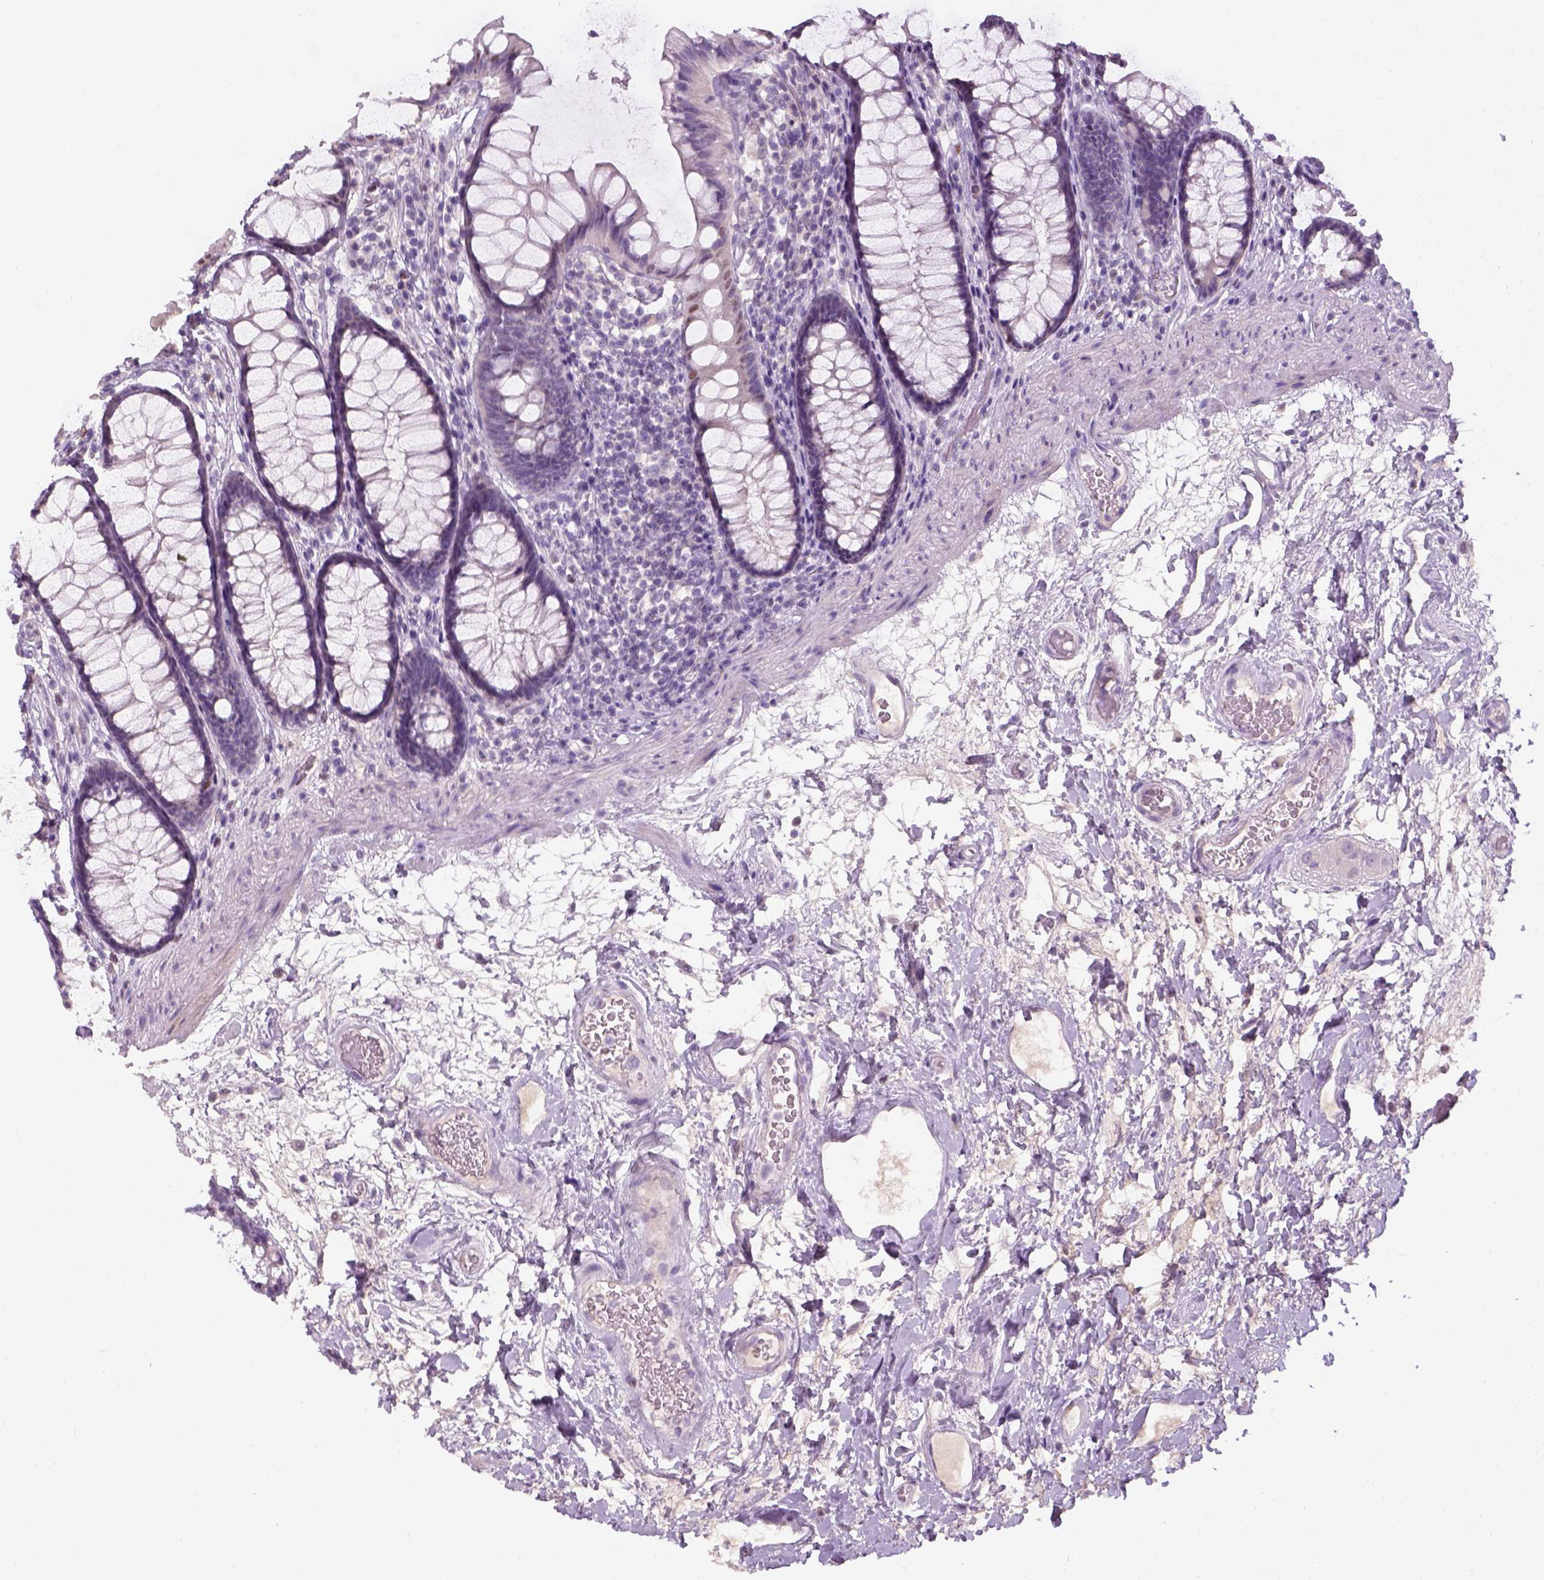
{"staining": {"intensity": "negative", "quantity": "none", "location": "none"}, "tissue": "rectum", "cell_type": "Glandular cells", "image_type": "normal", "snomed": [{"axis": "morphology", "description": "Normal tissue, NOS"}, {"axis": "topography", "description": "Rectum"}], "caption": "DAB immunohistochemical staining of benign rectum displays no significant positivity in glandular cells.", "gene": "GFI1B", "patient": {"sex": "male", "age": 72}}